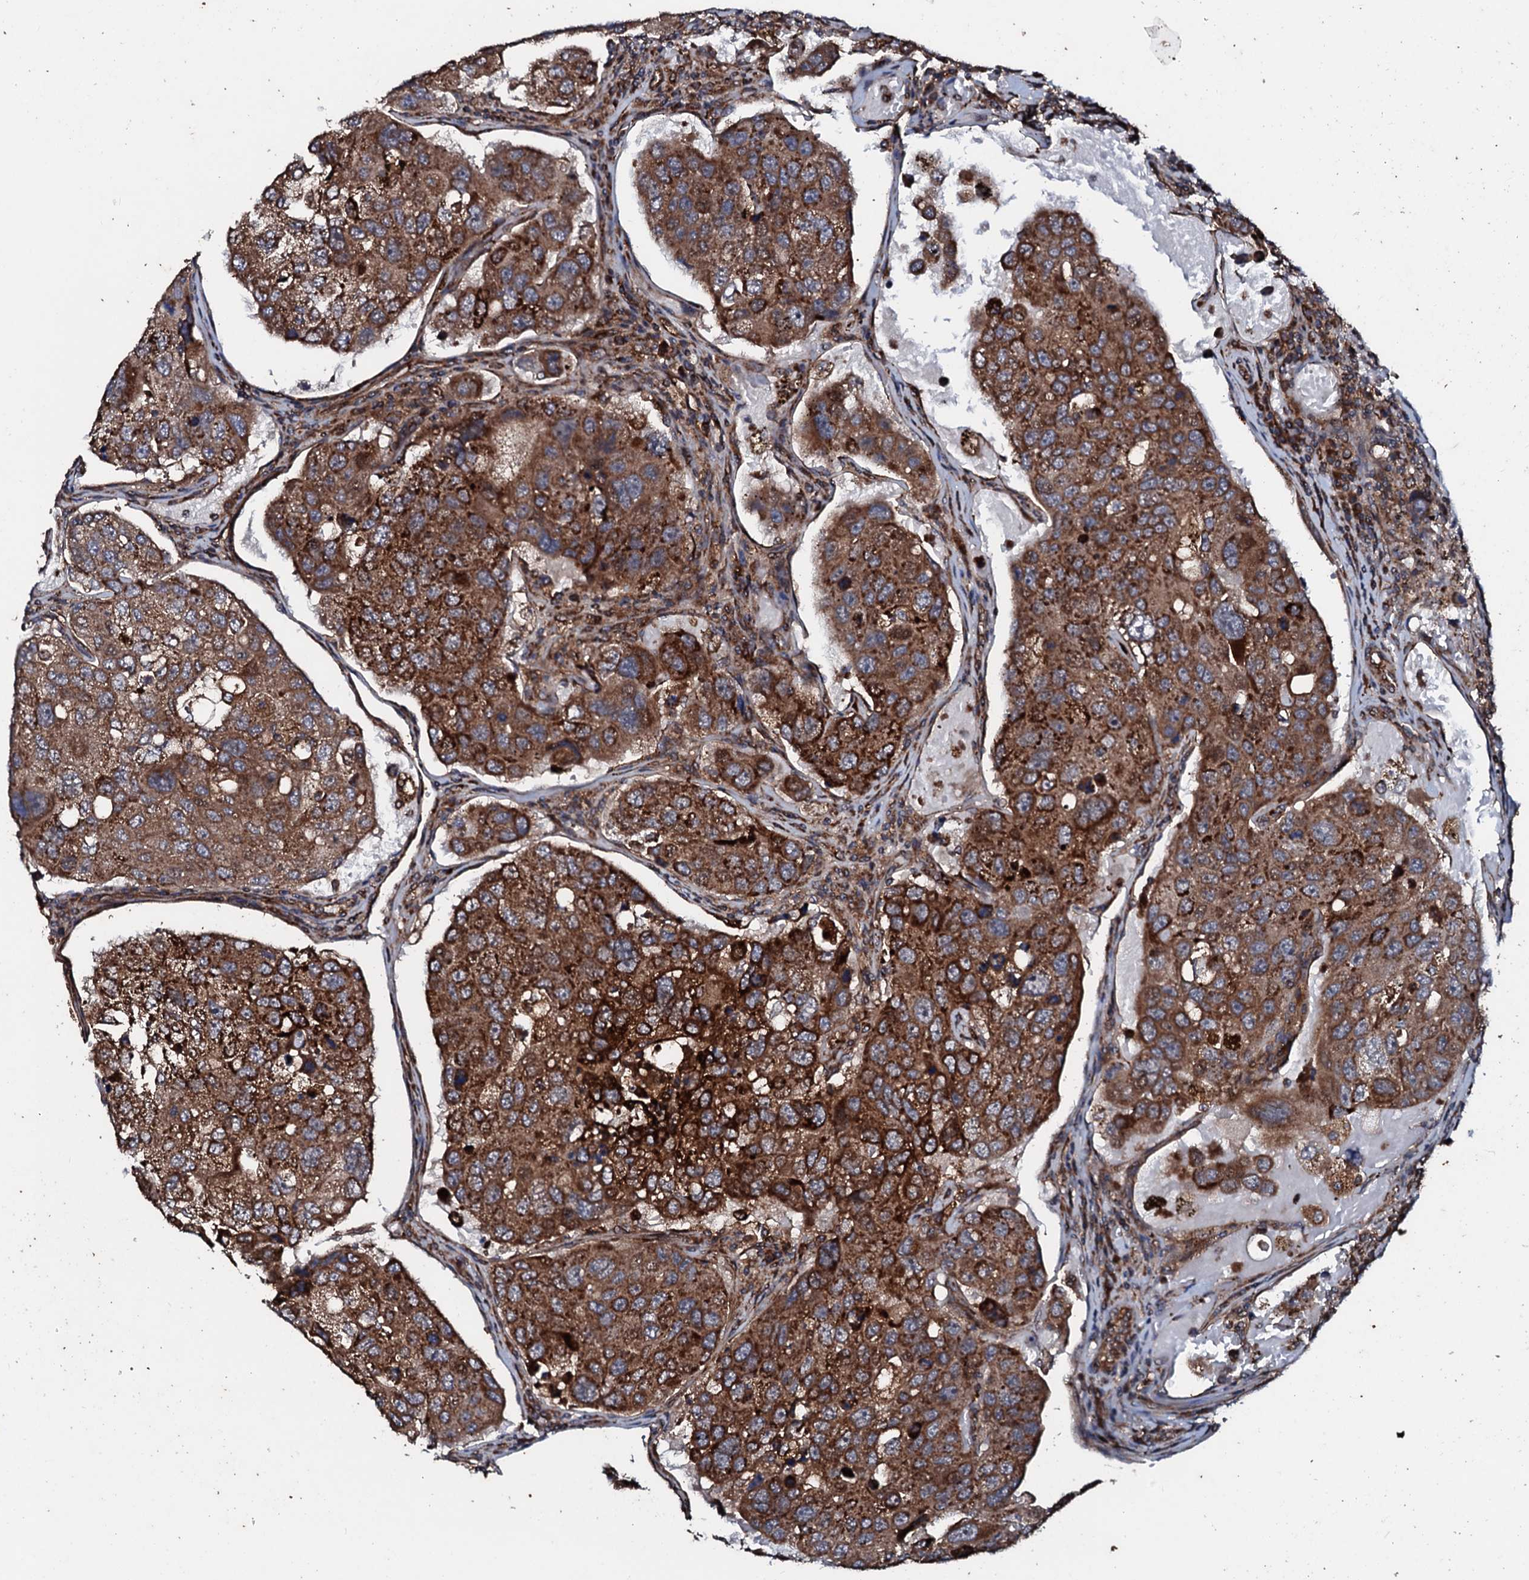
{"staining": {"intensity": "strong", "quantity": ">75%", "location": "cytoplasmic/membranous"}, "tissue": "urothelial cancer", "cell_type": "Tumor cells", "image_type": "cancer", "snomed": [{"axis": "morphology", "description": "Urothelial carcinoma, High grade"}, {"axis": "topography", "description": "Lymph node"}, {"axis": "topography", "description": "Urinary bladder"}], "caption": "An IHC photomicrograph of tumor tissue is shown. Protein staining in brown highlights strong cytoplasmic/membranous positivity in urothelial cancer within tumor cells. (DAB = brown stain, brightfield microscopy at high magnification).", "gene": "SDHAF2", "patient": {"sex": "male", "age": 51}}